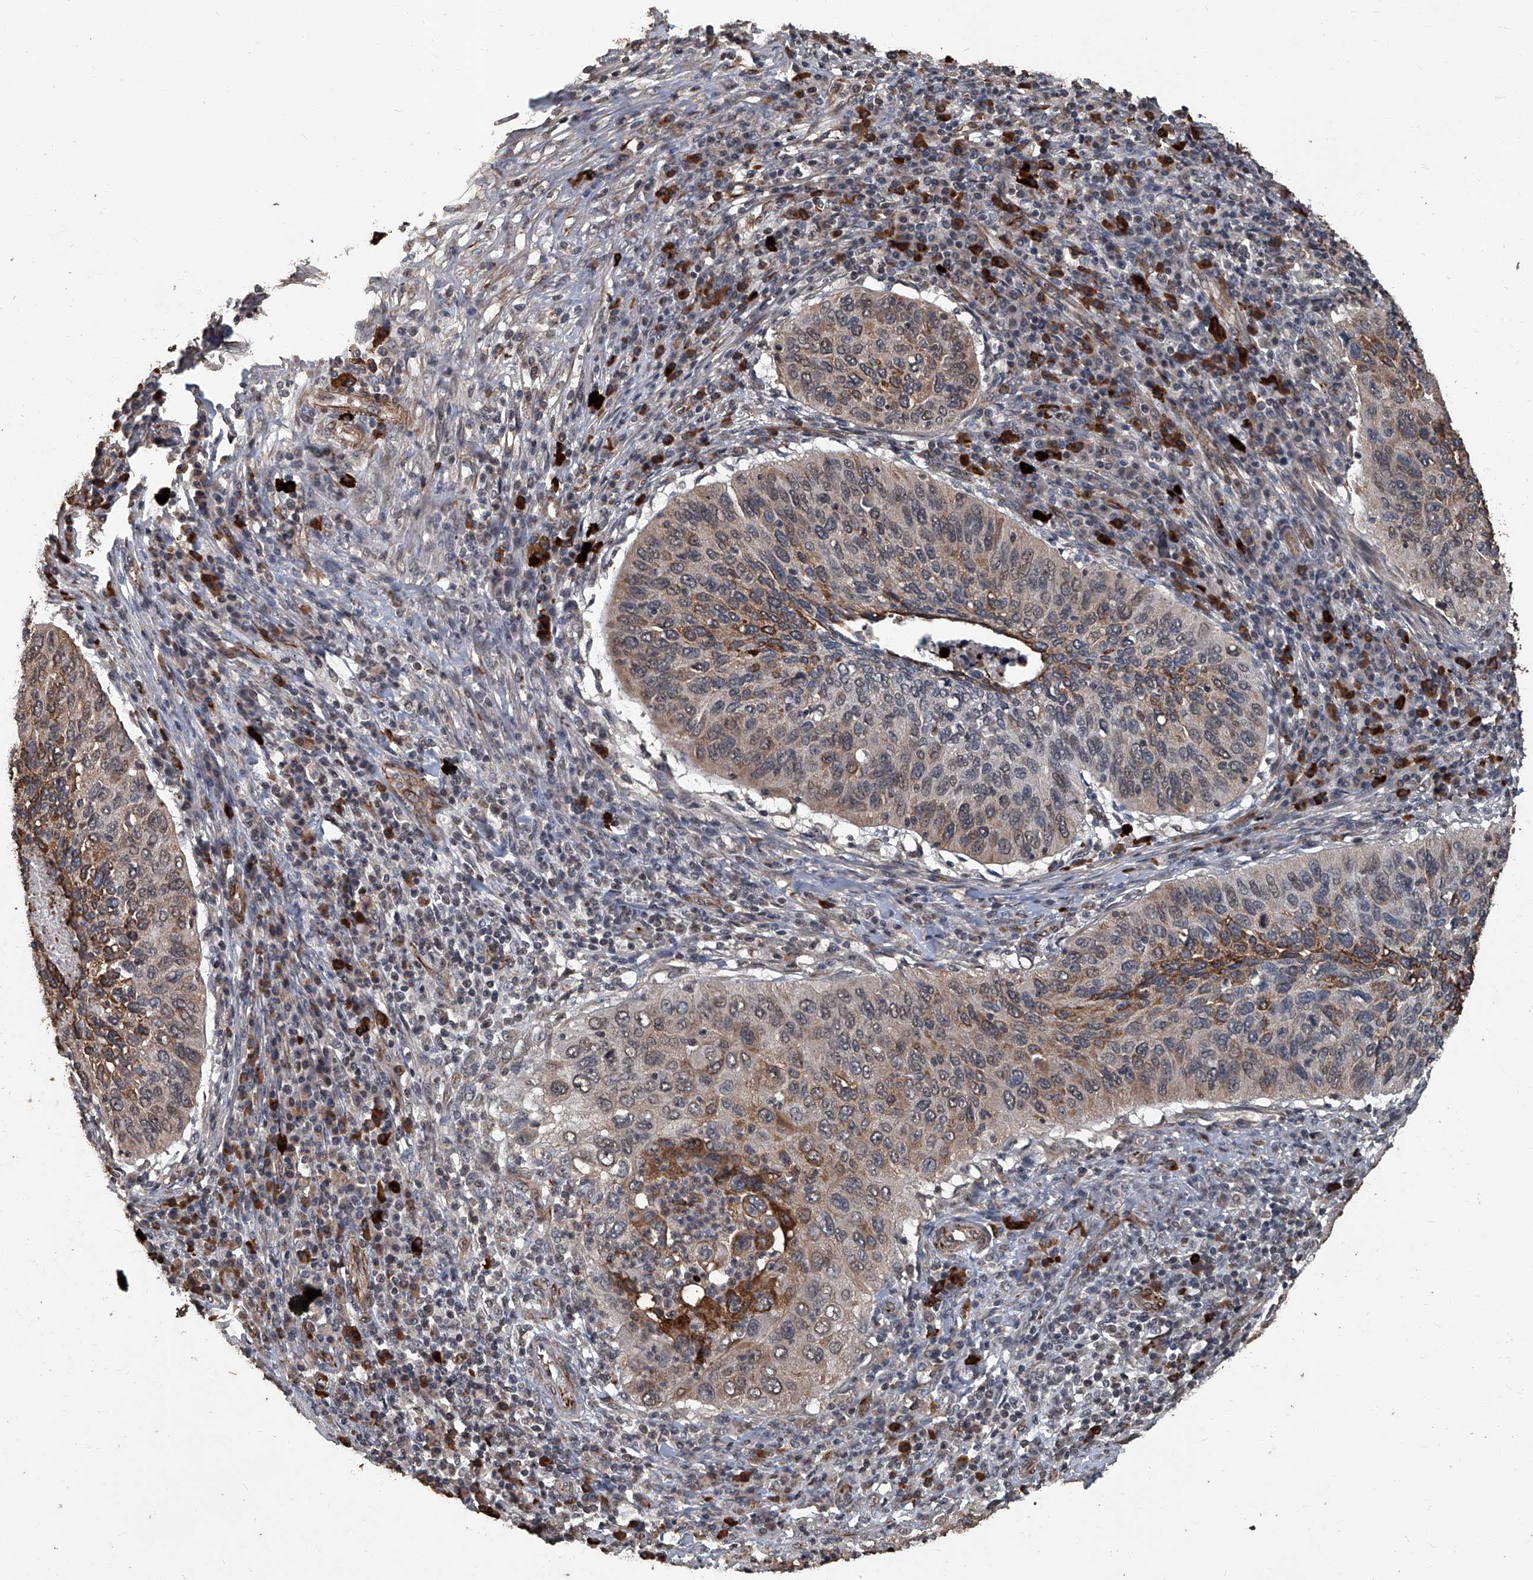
{"staining": {"intensity": "strong", "quantity": "<25%", "location": "nuclear"}, "tissue": "cervical cancer", "cell_type": "Tumor cells", "image_type": "cancer", "snomed": [{"axis": "morphology", "description": "Squamous cell carcinoma, NOS"}, {"axis": "topography", "description": "Cervix"}], "caption": "A brown stain shows strong nuclear staining of a protein in human cervical squamous cell carcinoma tumor cells. The staining was performed using DAB (3,3'-diaminobenzidine), with brown indicating positive protein expression. Nuclei are stained blue with hematoxylin.", "gene": "GPR132", "patient": {"sex": "female", "age": 38}}